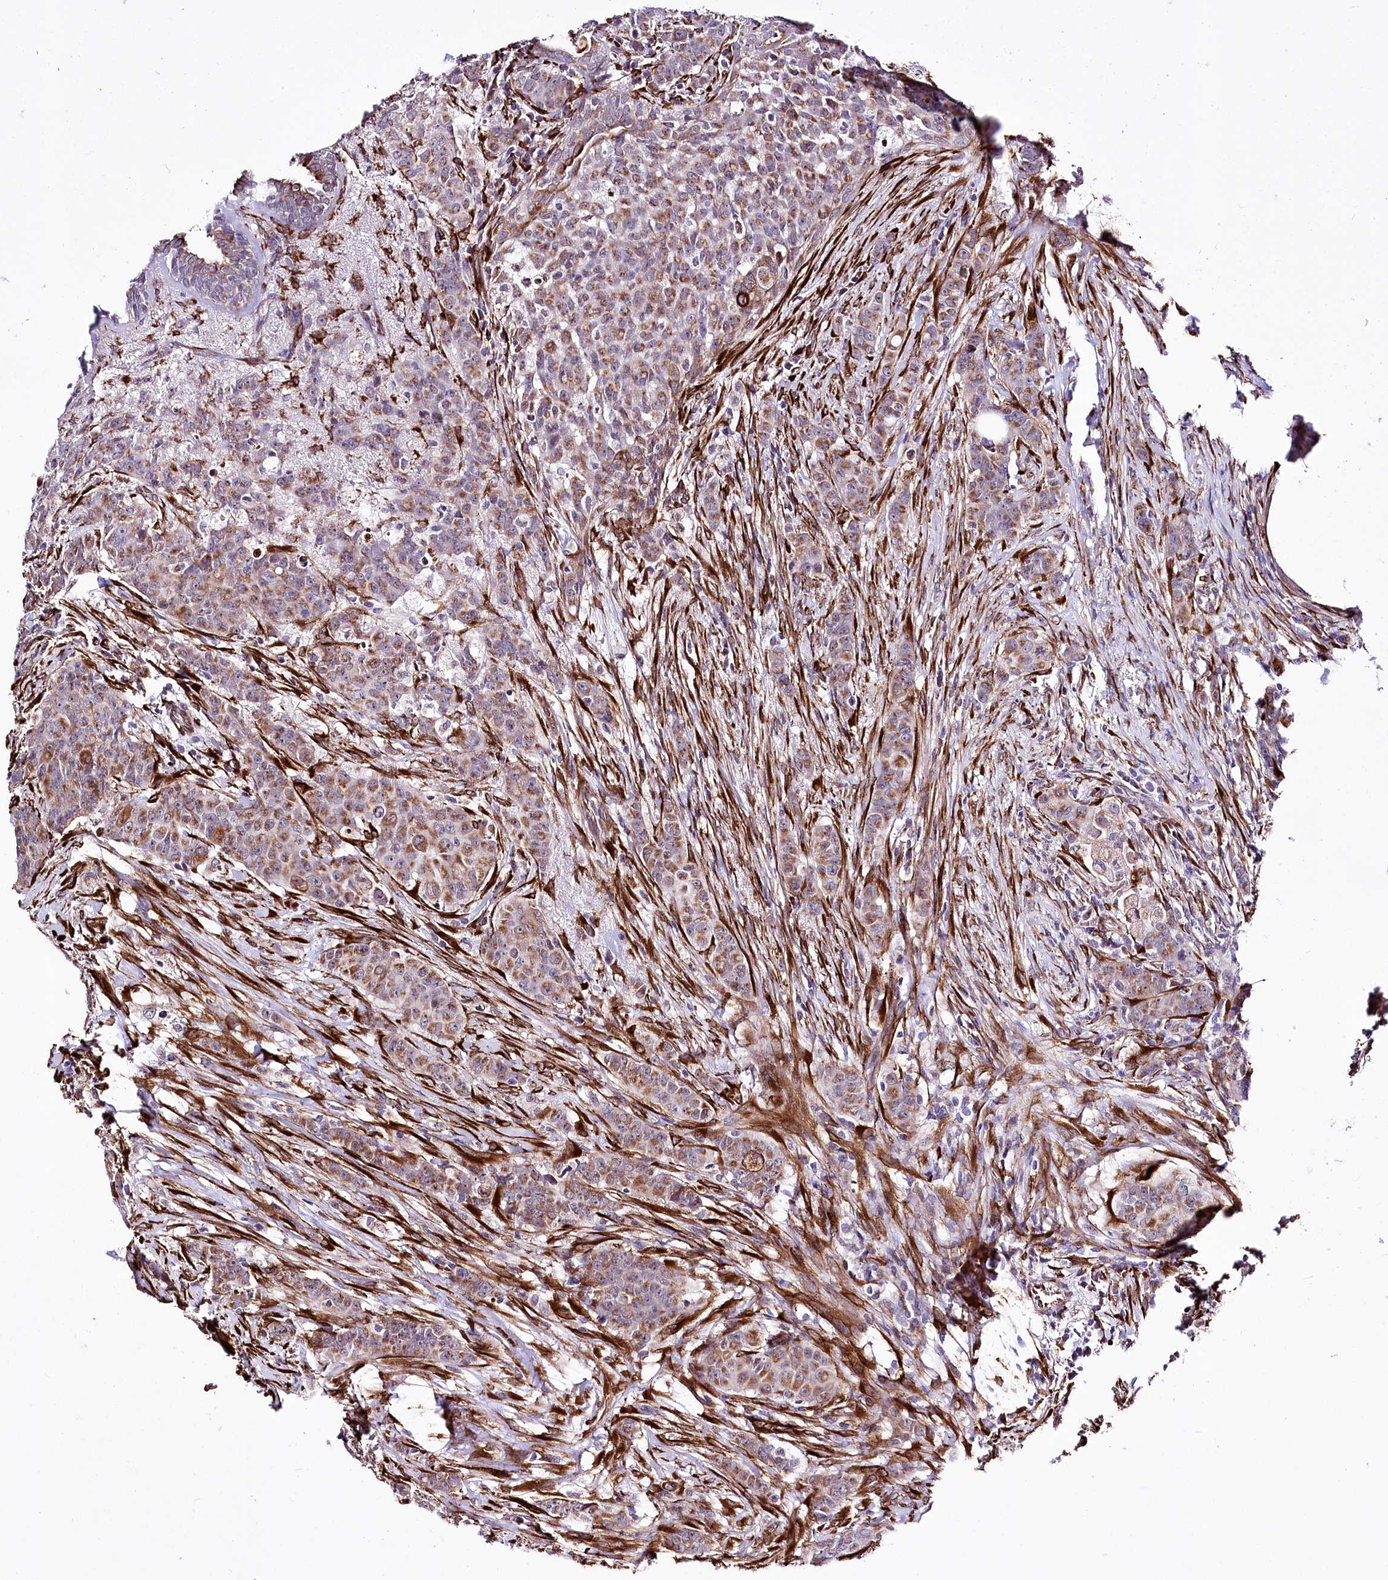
{"staining": {"intensity": "moderate", "quantity": "25%-75%", "location": "cytoplasmic/membranous"}, "tissue": "breast cancer", "cell_type": "Tumor cells", "image_type": "cancer", "snomed": [{"axis": "morphology", "description": "Duct carcinoma"}, {"axis": "topography", "description": "Breast"}], "caption": "Breast cancer stained with a protein marker demonstrates moderate staining in tumor cells.", "gene": "WWC1", "patient": {"sex": "female", "age": 40}}